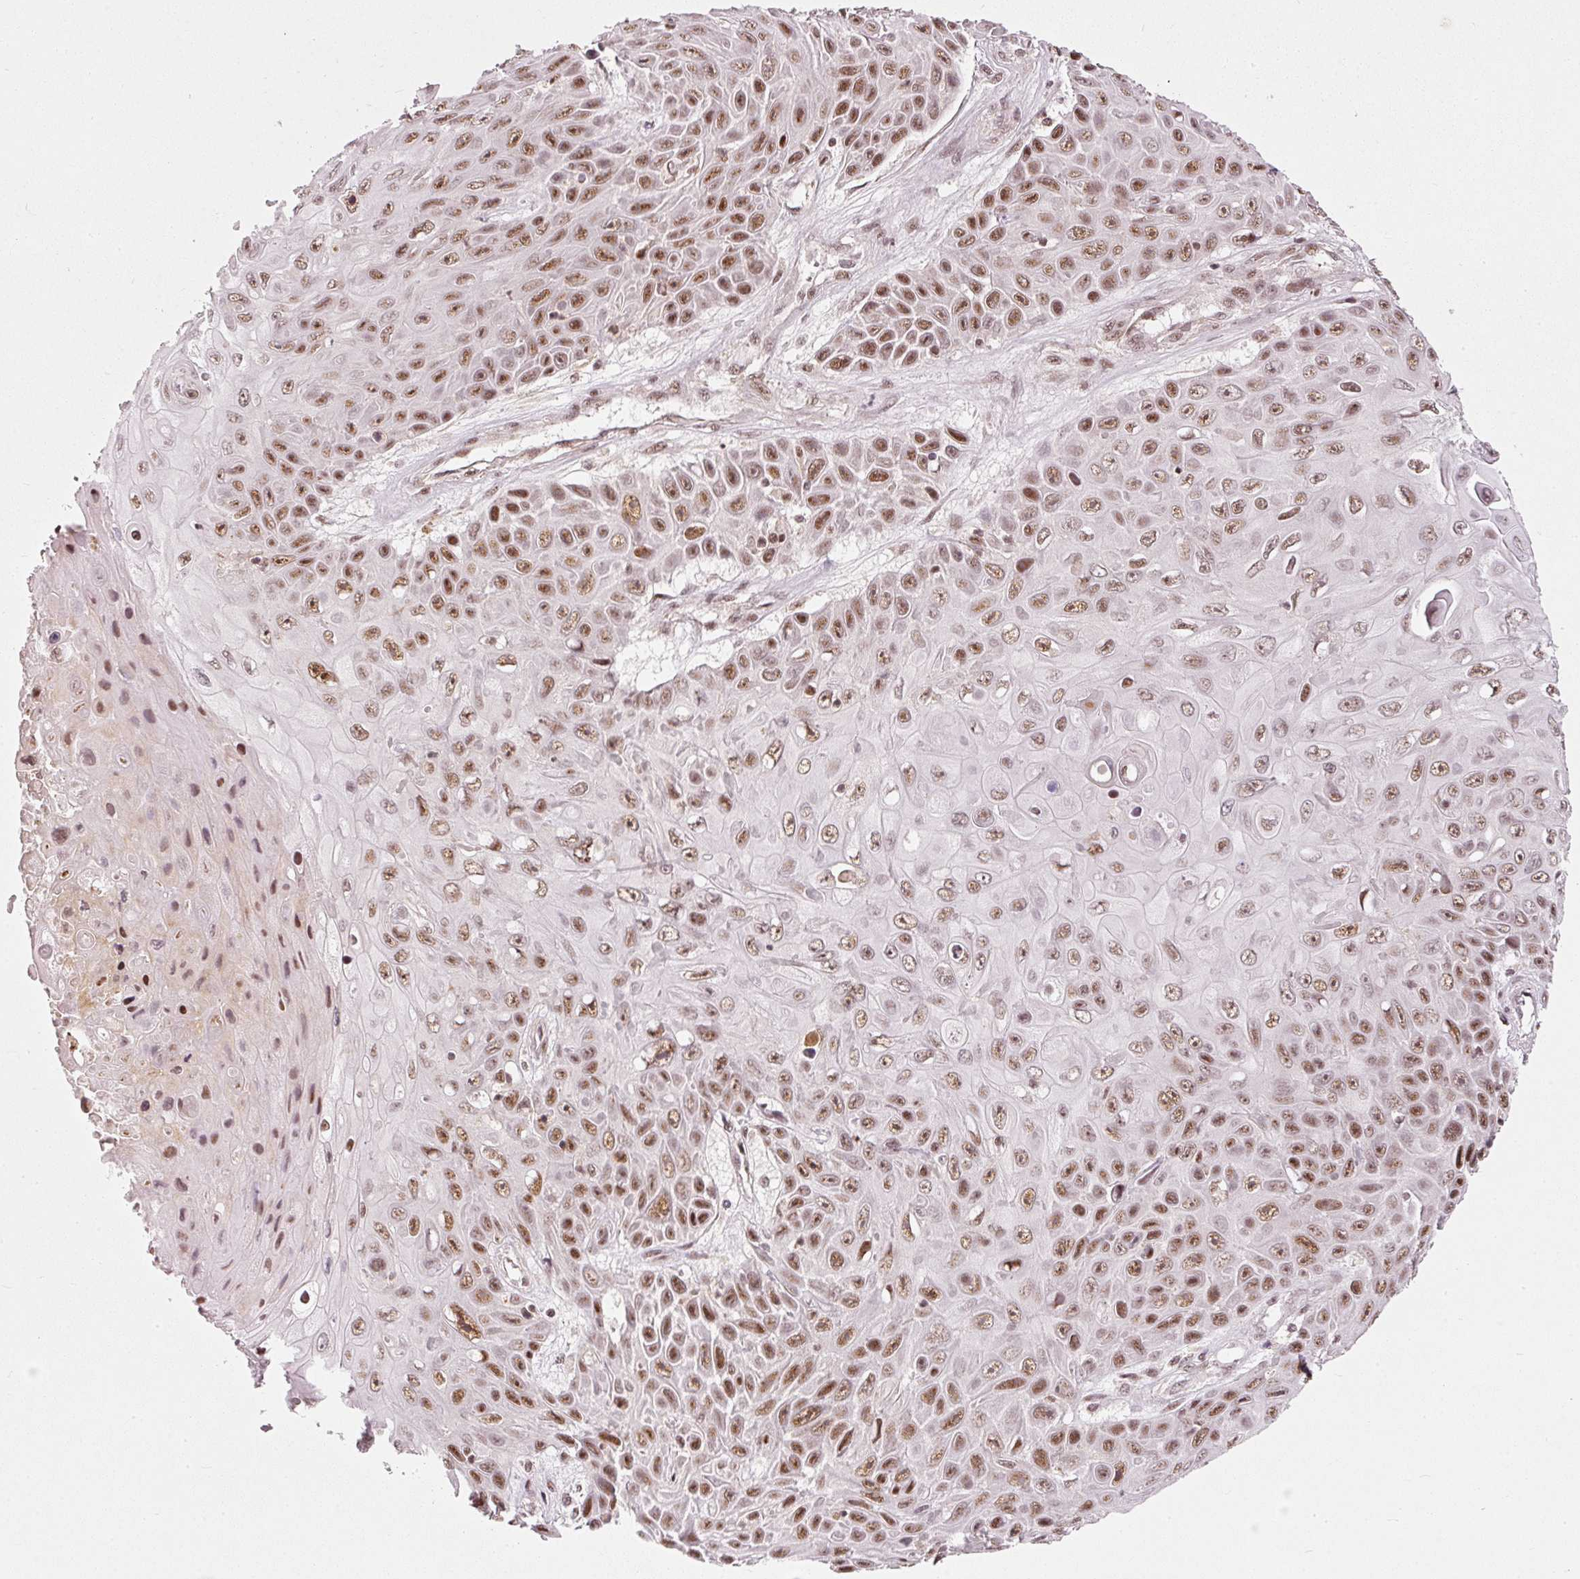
{"staining": {"intensity": "moderate", "quantity": ">75%", "location": "nuclear"}, "tissue": "skin cancer", "cell_type": "Tumor cells", "image_type": "cancer", "snomed": [{"axis": "morphology", "description": "Squamous cell carcinoma, NOS"}, {"axis": "topography", "description": "Skin"}], "caption": "Protein positivity by immunohistochemistry (IHC) reveals moderate nuclear expression in approximately >75% of tumor cells in squamous cell carcinoma (skin). The staining was performed using DAB (3,3'-diaminobenzidine), with brown indicating positive protein expression. Nuclei are stained blue with hematoxylin.", "gene": "THOC6", "patient": {"sex": "male", "age": 82}}